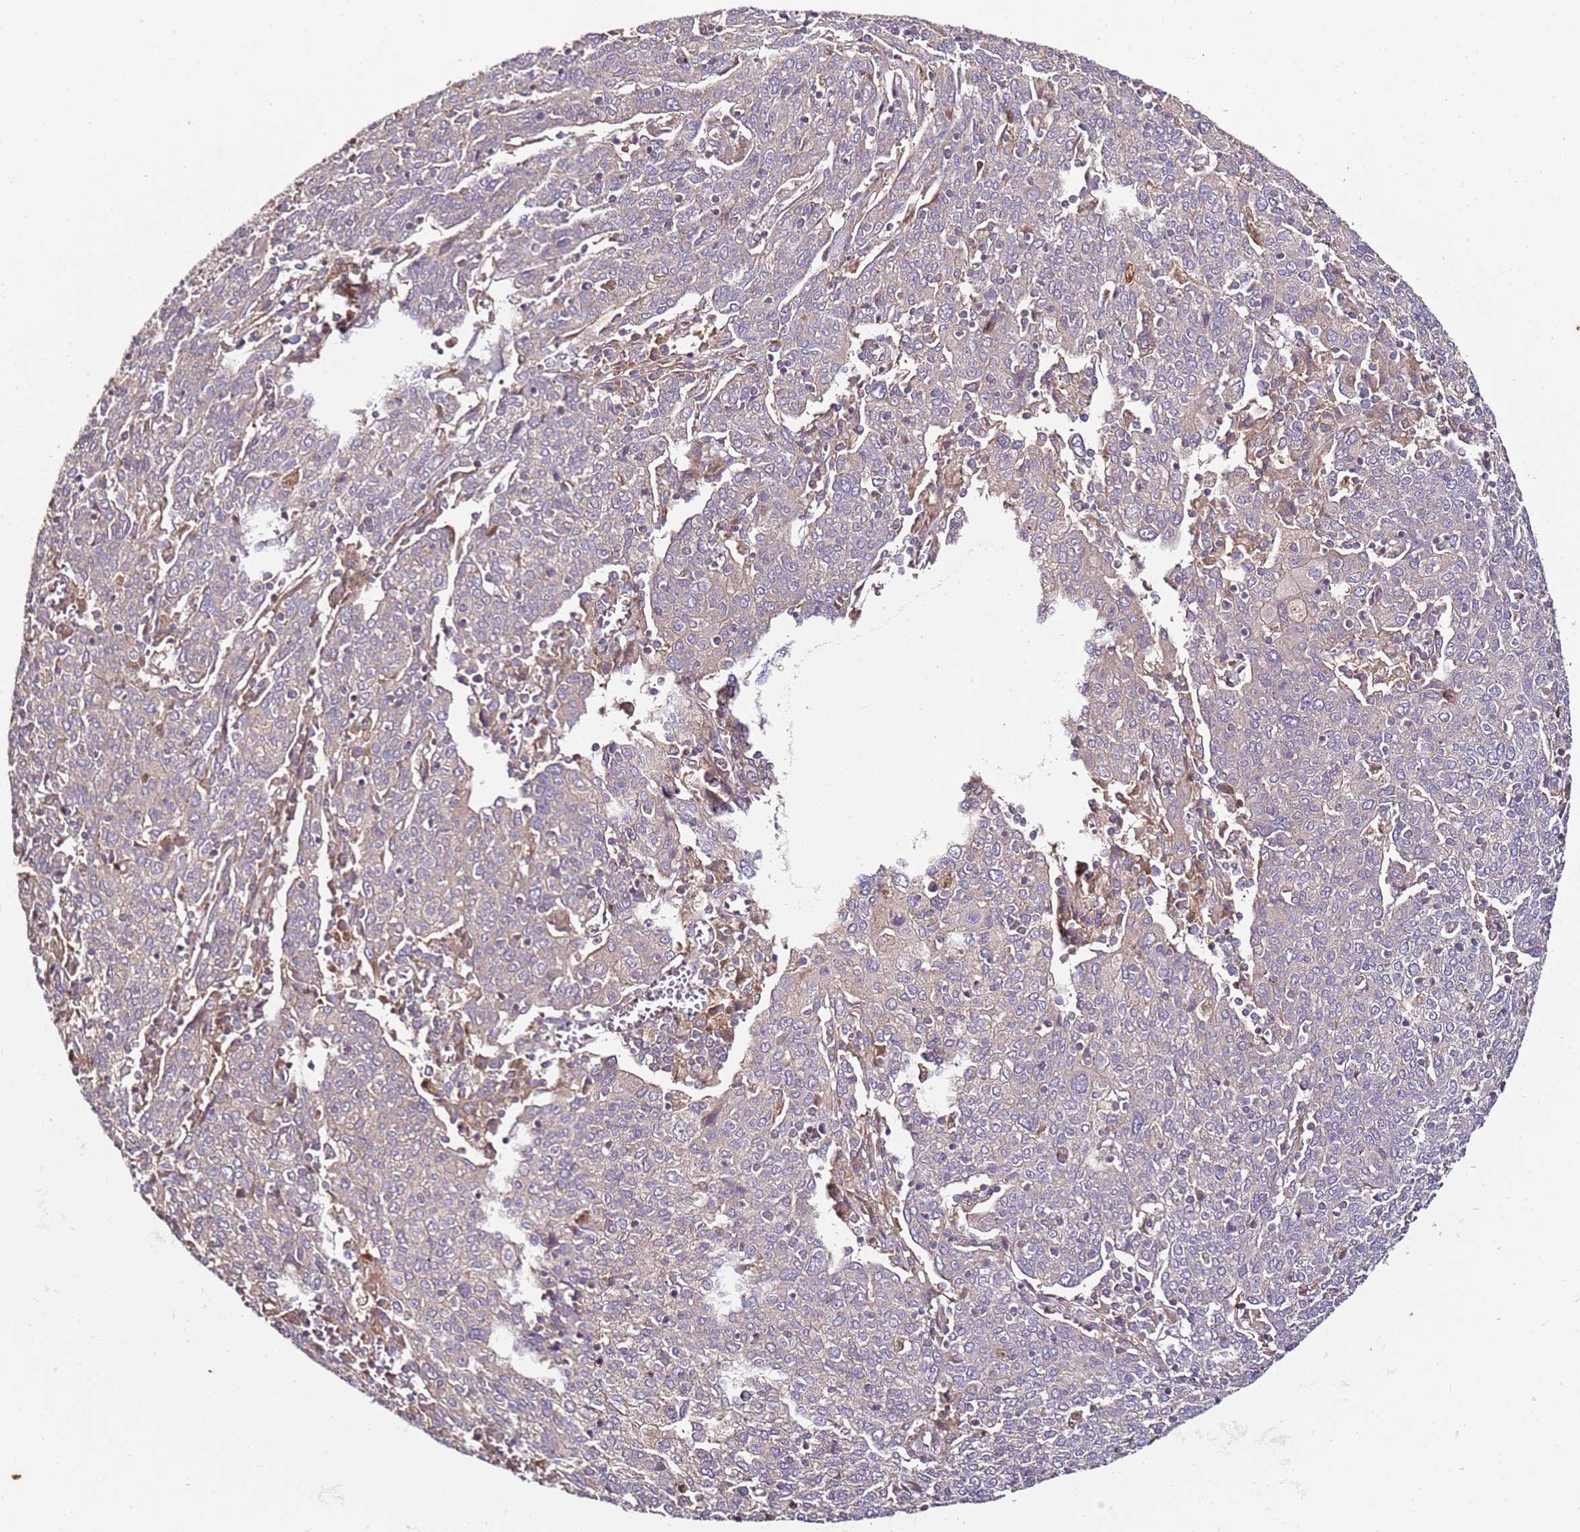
{"staining": {"intensity": "negative", "quantity": "none", "location": "none"}, "tissue": "cervical cancer", "cell_type": "Tumor cells", "image_type": "cancer", "snomed": [{"axis": "morphology", "description": "Squamous cell carcinoma, NOS"}, {"axis": "topography", "description": "Cervix"}], "caption": "This image is of squamous cell carcinoma (cervical) stained with immunohistochemistry to label a protein in brown with the nuclei are counter-stained blue. There is no staining in tumor cells.", "gene": "KRTAP21-3", "patient": {"sex": "female", "age": 67}}